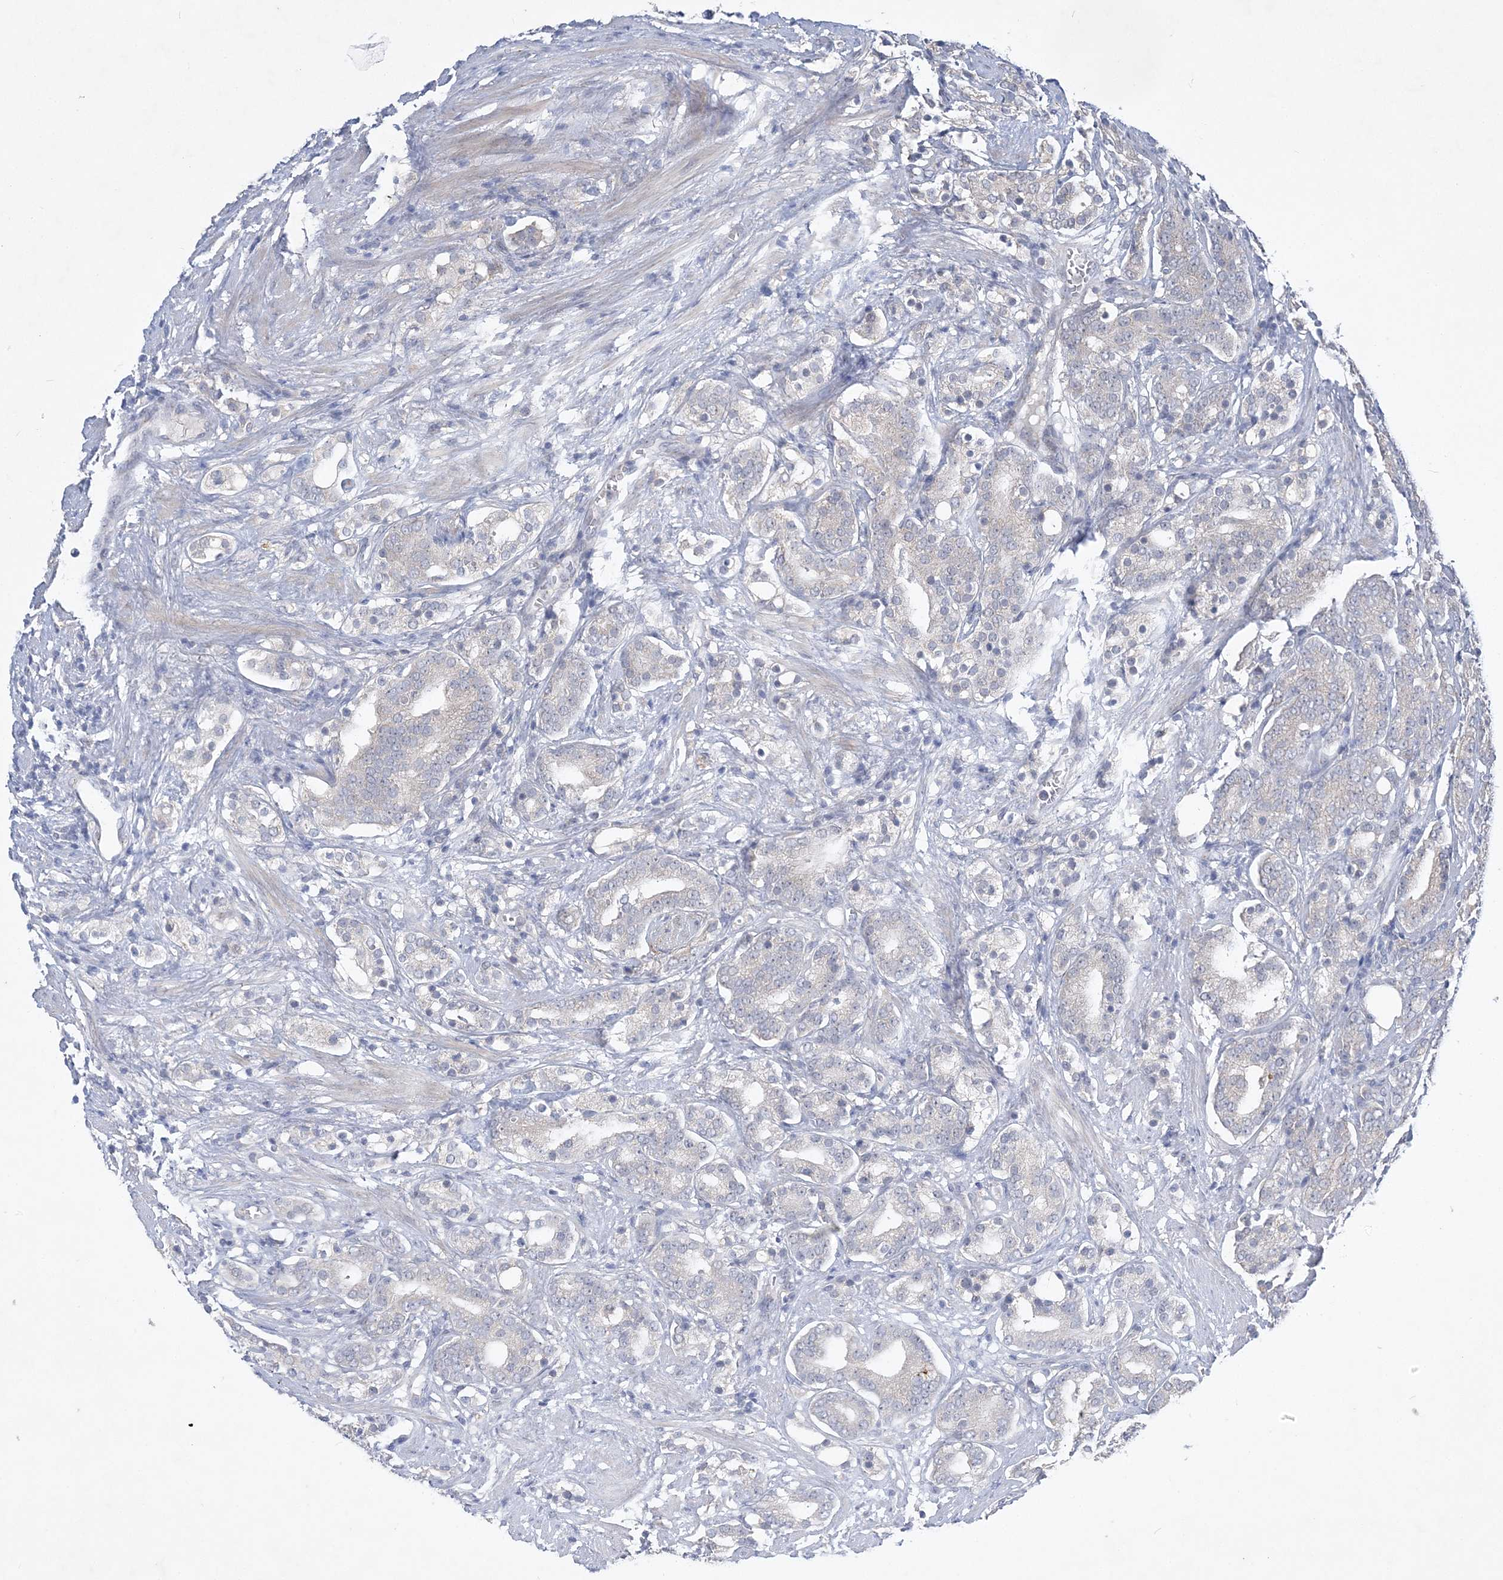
{"staining": {"intensity": "negative", "quantity": "none", "location": "none"}, "tissue": "prostate cancer", "cell_type": "Tumor cells", "image_type": "cancer", "snomed": [{"axis": "morphology", "description": "Adenocarcinoma, High grade"}, {"axis": "topography", "description": "Prostate"}], "caption": "High magnification brightfield microscopy of adenocarcinoma (high-grade) (prostate) stained with DAB (brown) and counterstained with hematoxylin (blue): tumor cells show no significant positivity.", "gene": "ANKRD35", "patient": {"sex": "male", "age": 57}}